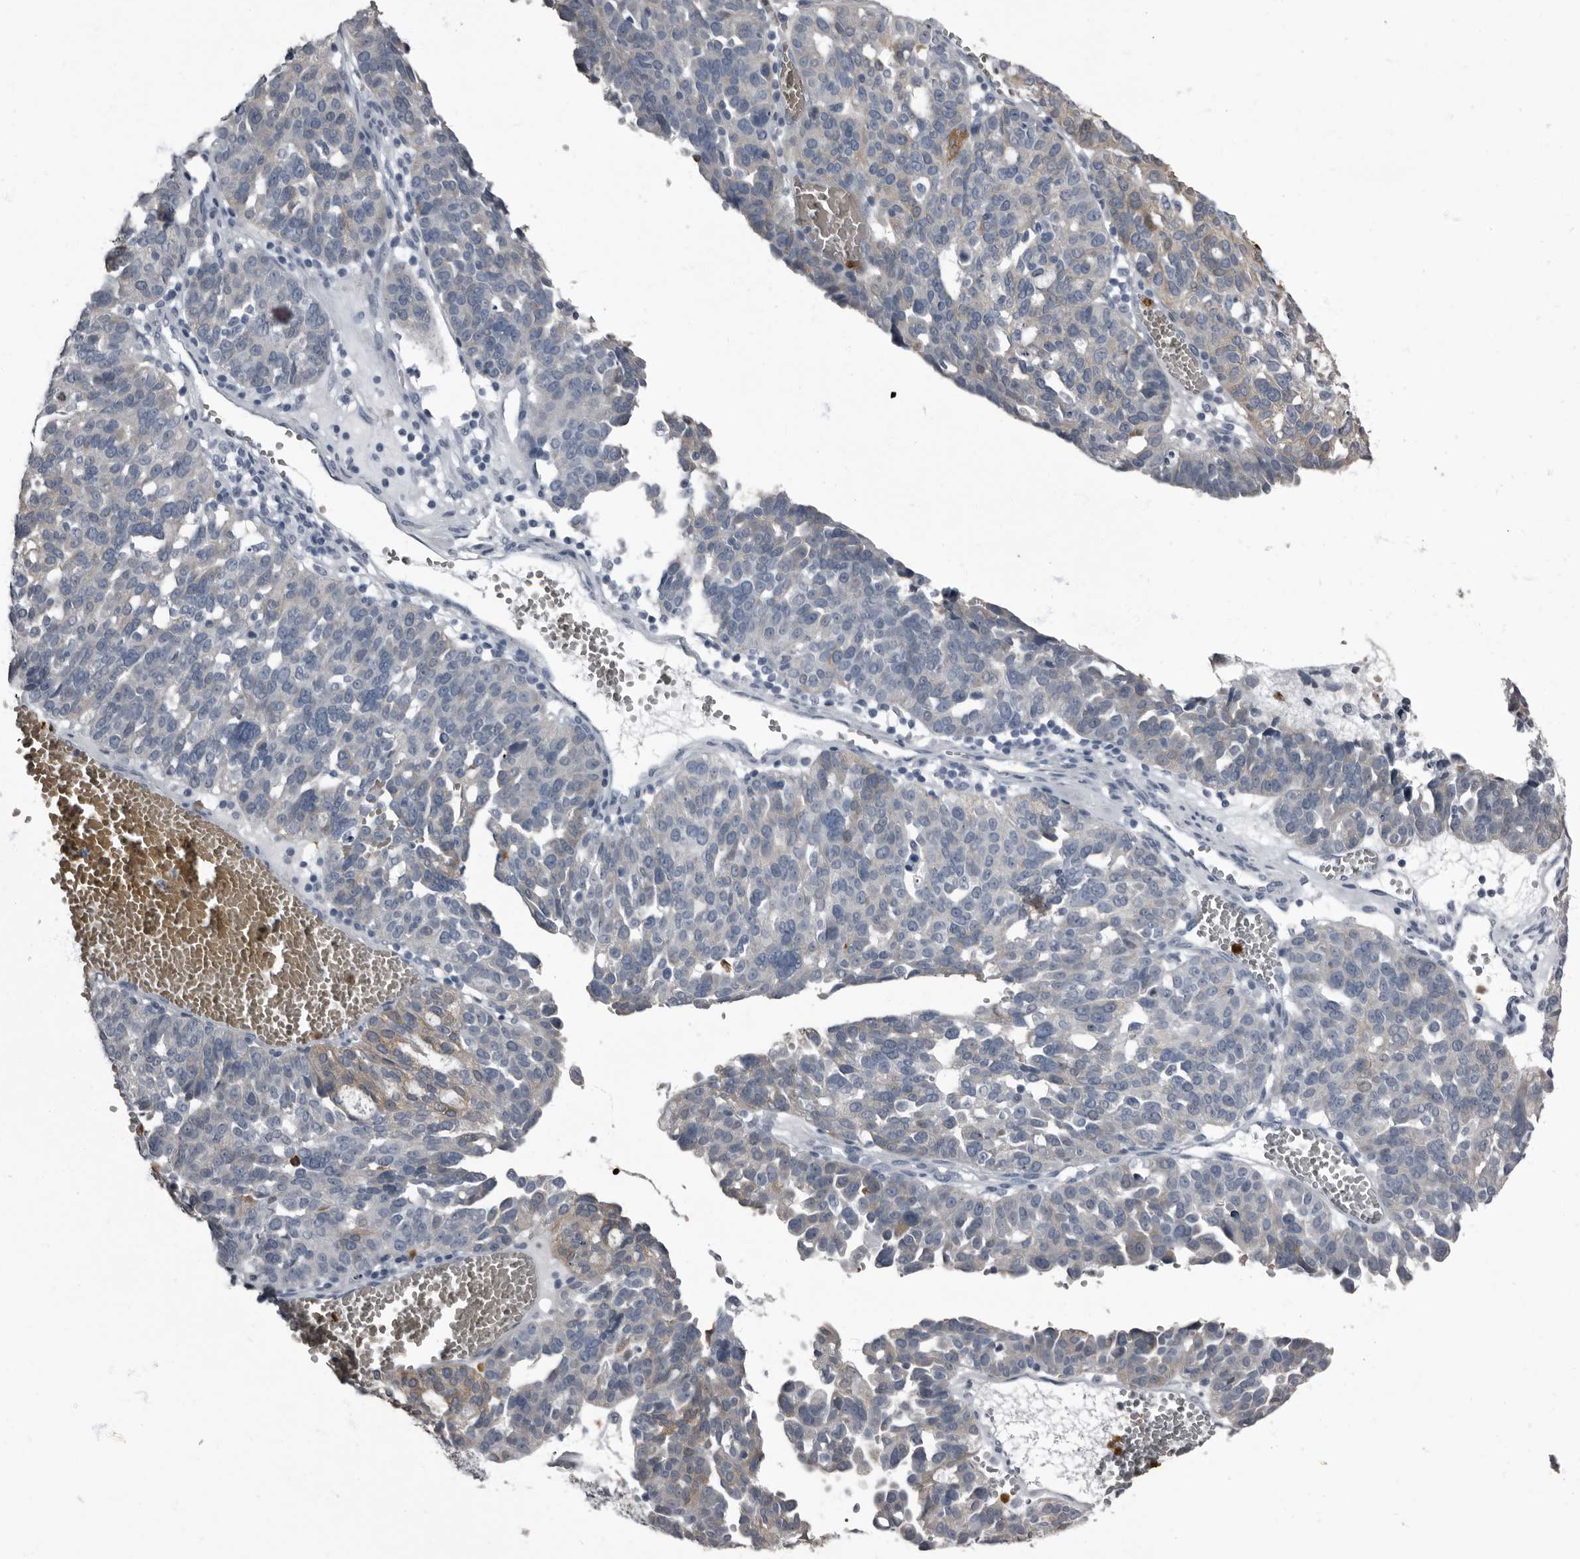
{"staining": {"intensity": "moderate", "quantity": "<25%", "location": "cytoplasmic/membranous"}, "tissue": "ovarian cancer", "cell_type": "Tumor cells", "image_type": "cancer", "snomed": [{"axis": "morphology", "description": "Cystadenocarcinoma, serous, NOS"}, {"axis": "topography", "description": "Ovary"}], "caption": "Ovarian serous cystadenocarcinoma was stained to show a protein in brown. There is low levels of moderate cytoplasmic/membranous expression in approximately <25% of tumor cells. (Brightfield microscopy of DAB IHC at high magnification).", "gene": "TPD52L1", "patient": {"sex": "female", "age": 59}}